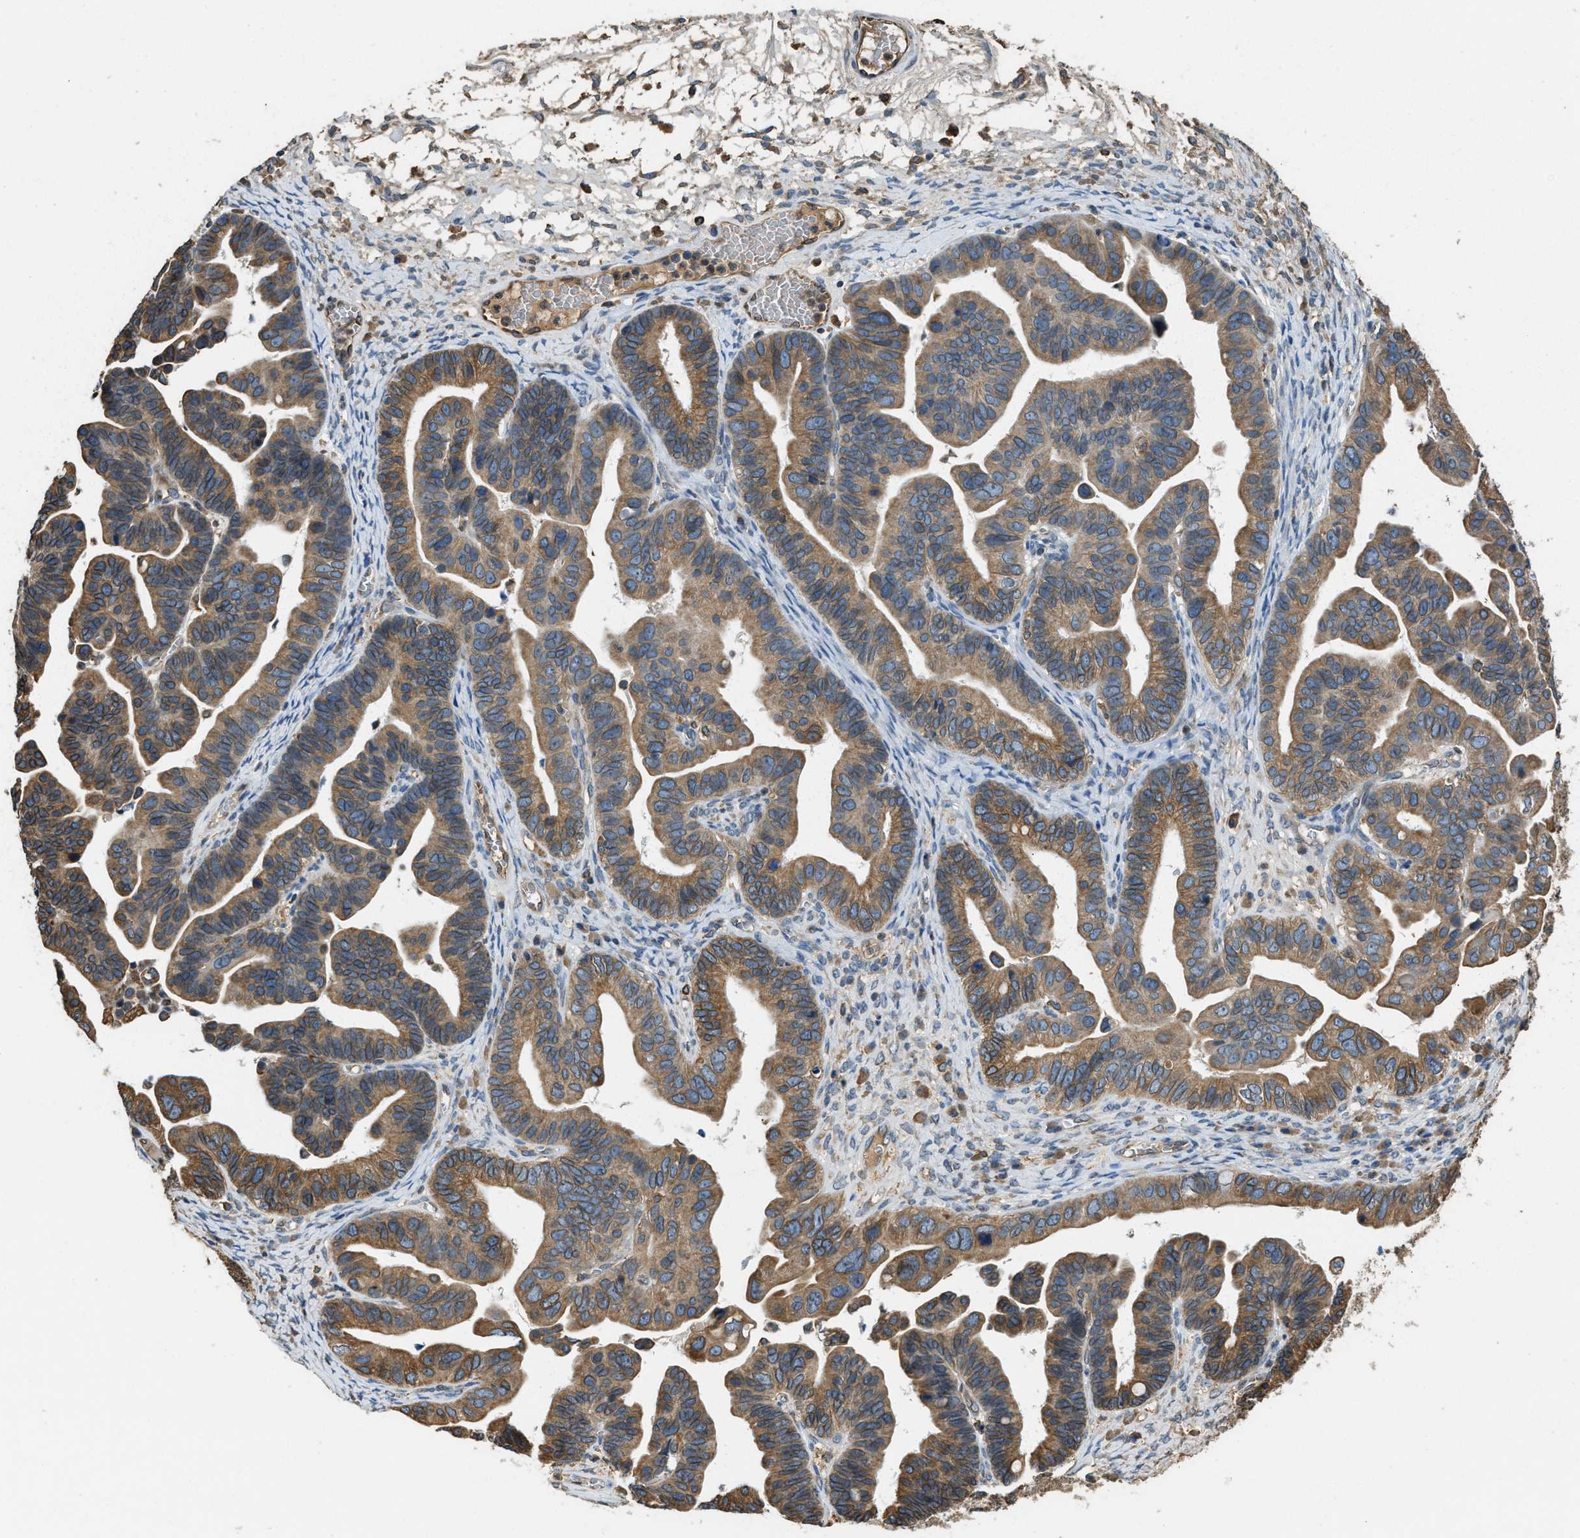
{"staining": {"intensity": "moderate", "quantity": ">75%", "location": "cytoplasmic/membranous"}, "tissue": "ovarian cancer", "cell_type": "Tumor cells", "image_type": "cancer", "snomed": [{"axis": "morphology", "description": "Cystadenocarcinoma, serous, NOS"}, {"axis": "topography", "description": "Ovary"}], "caption": "About >75% of tumor cells in human ovarian cancer display moderate cytoplasmic/membranous protein staining as visualized by brown immunohistochemical staining.", "gene": "BCAP31", "patient": {"sex": "female", "age": 56}}